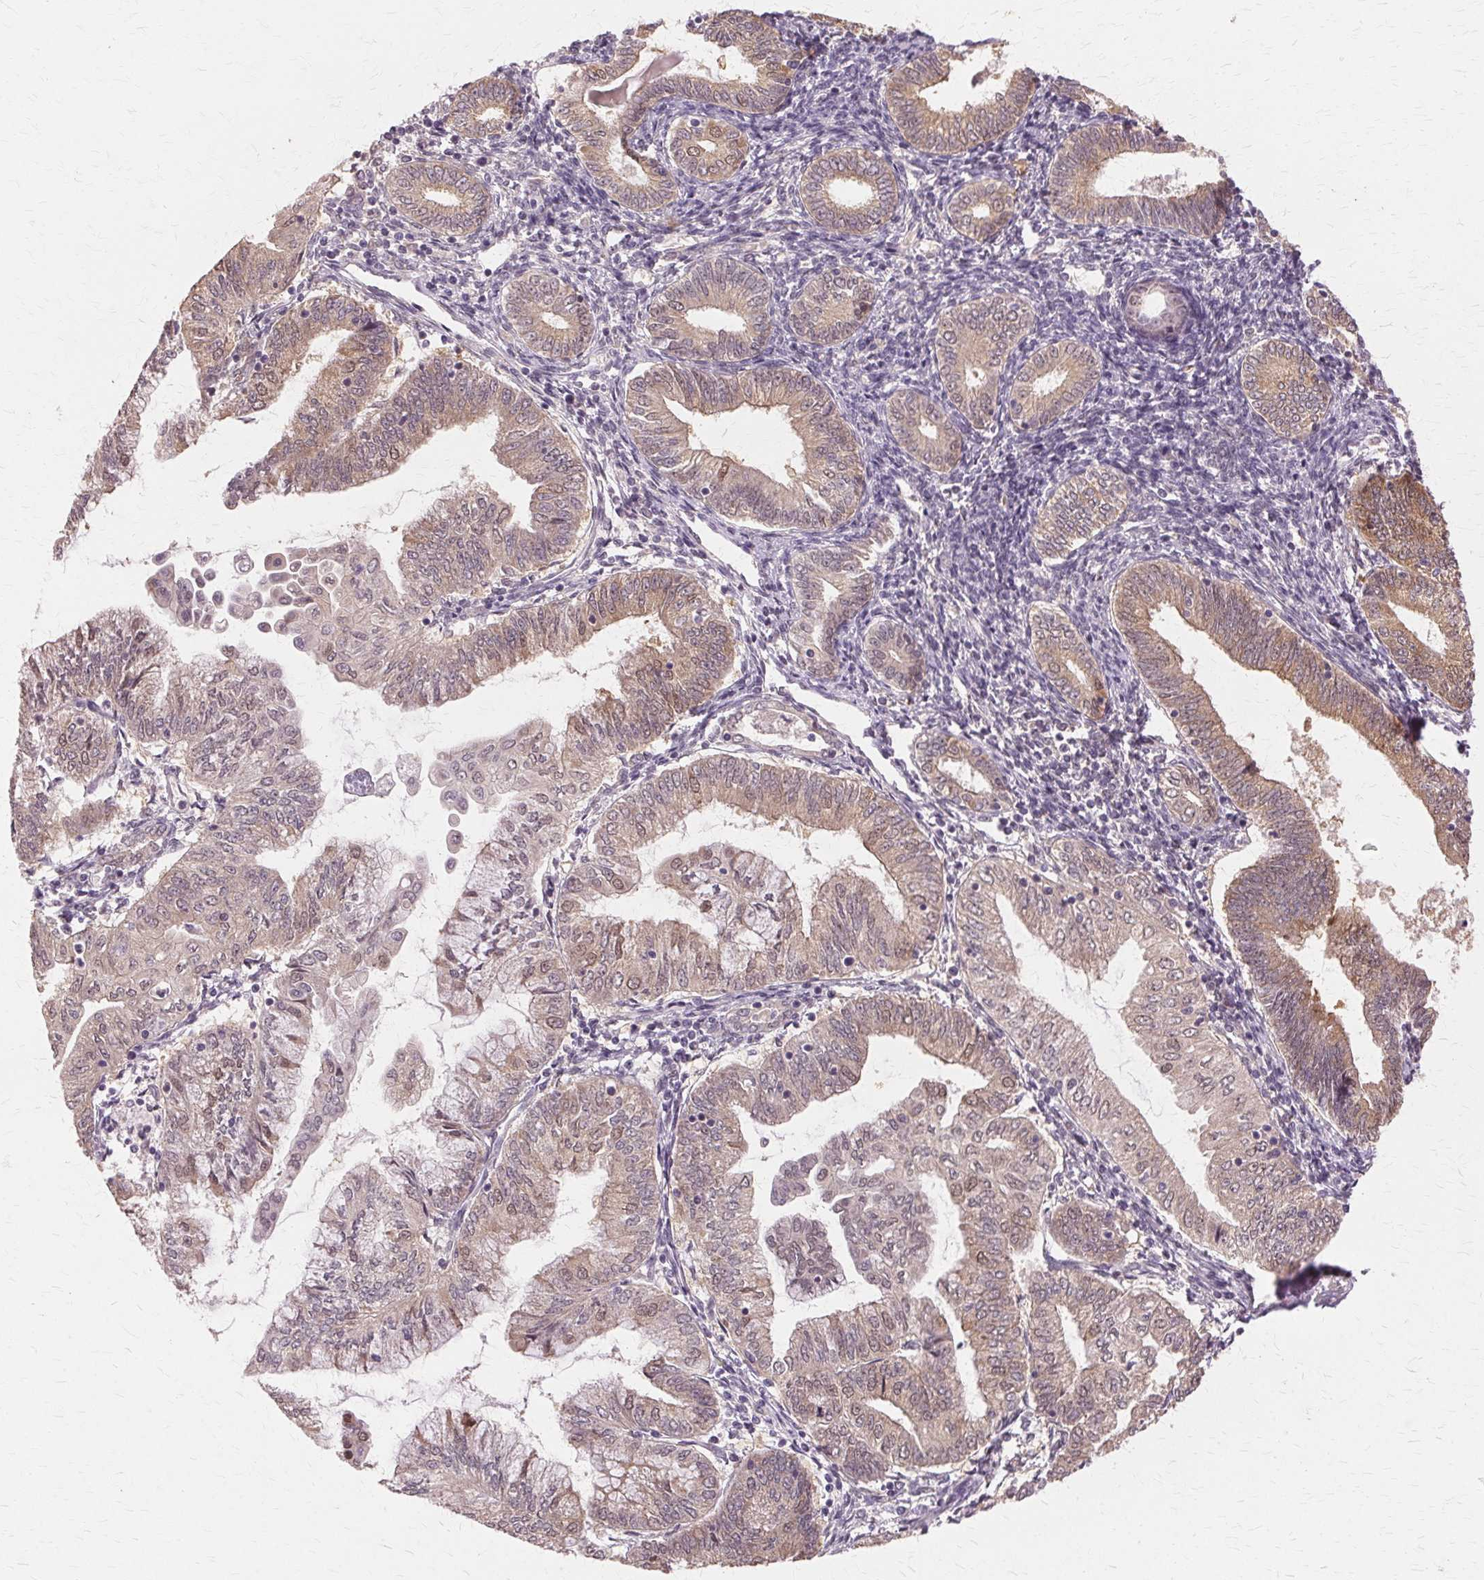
{"staining": {"intensity": "weak", "quantity": ">75%", "location": "cytoplasmic/membranous,nuclear"}, "tissue": "endometrial cancer", "cell_type": "Tumor cells", "image_type": "cancer", "snomed": [{"axis": "morphology", "description": "Adenocarcinoma, NOS"}, {"axis": "topography", "description": "Endometrium"}], "caption": "Weak cytoplasmic/membranous and nuclear protein positivity is seen in approximately >75% of tumor cells in endometrial adenocarcinoma.", "gene": "PRMT5", "patient": {"sex": "female", "age": 55}}